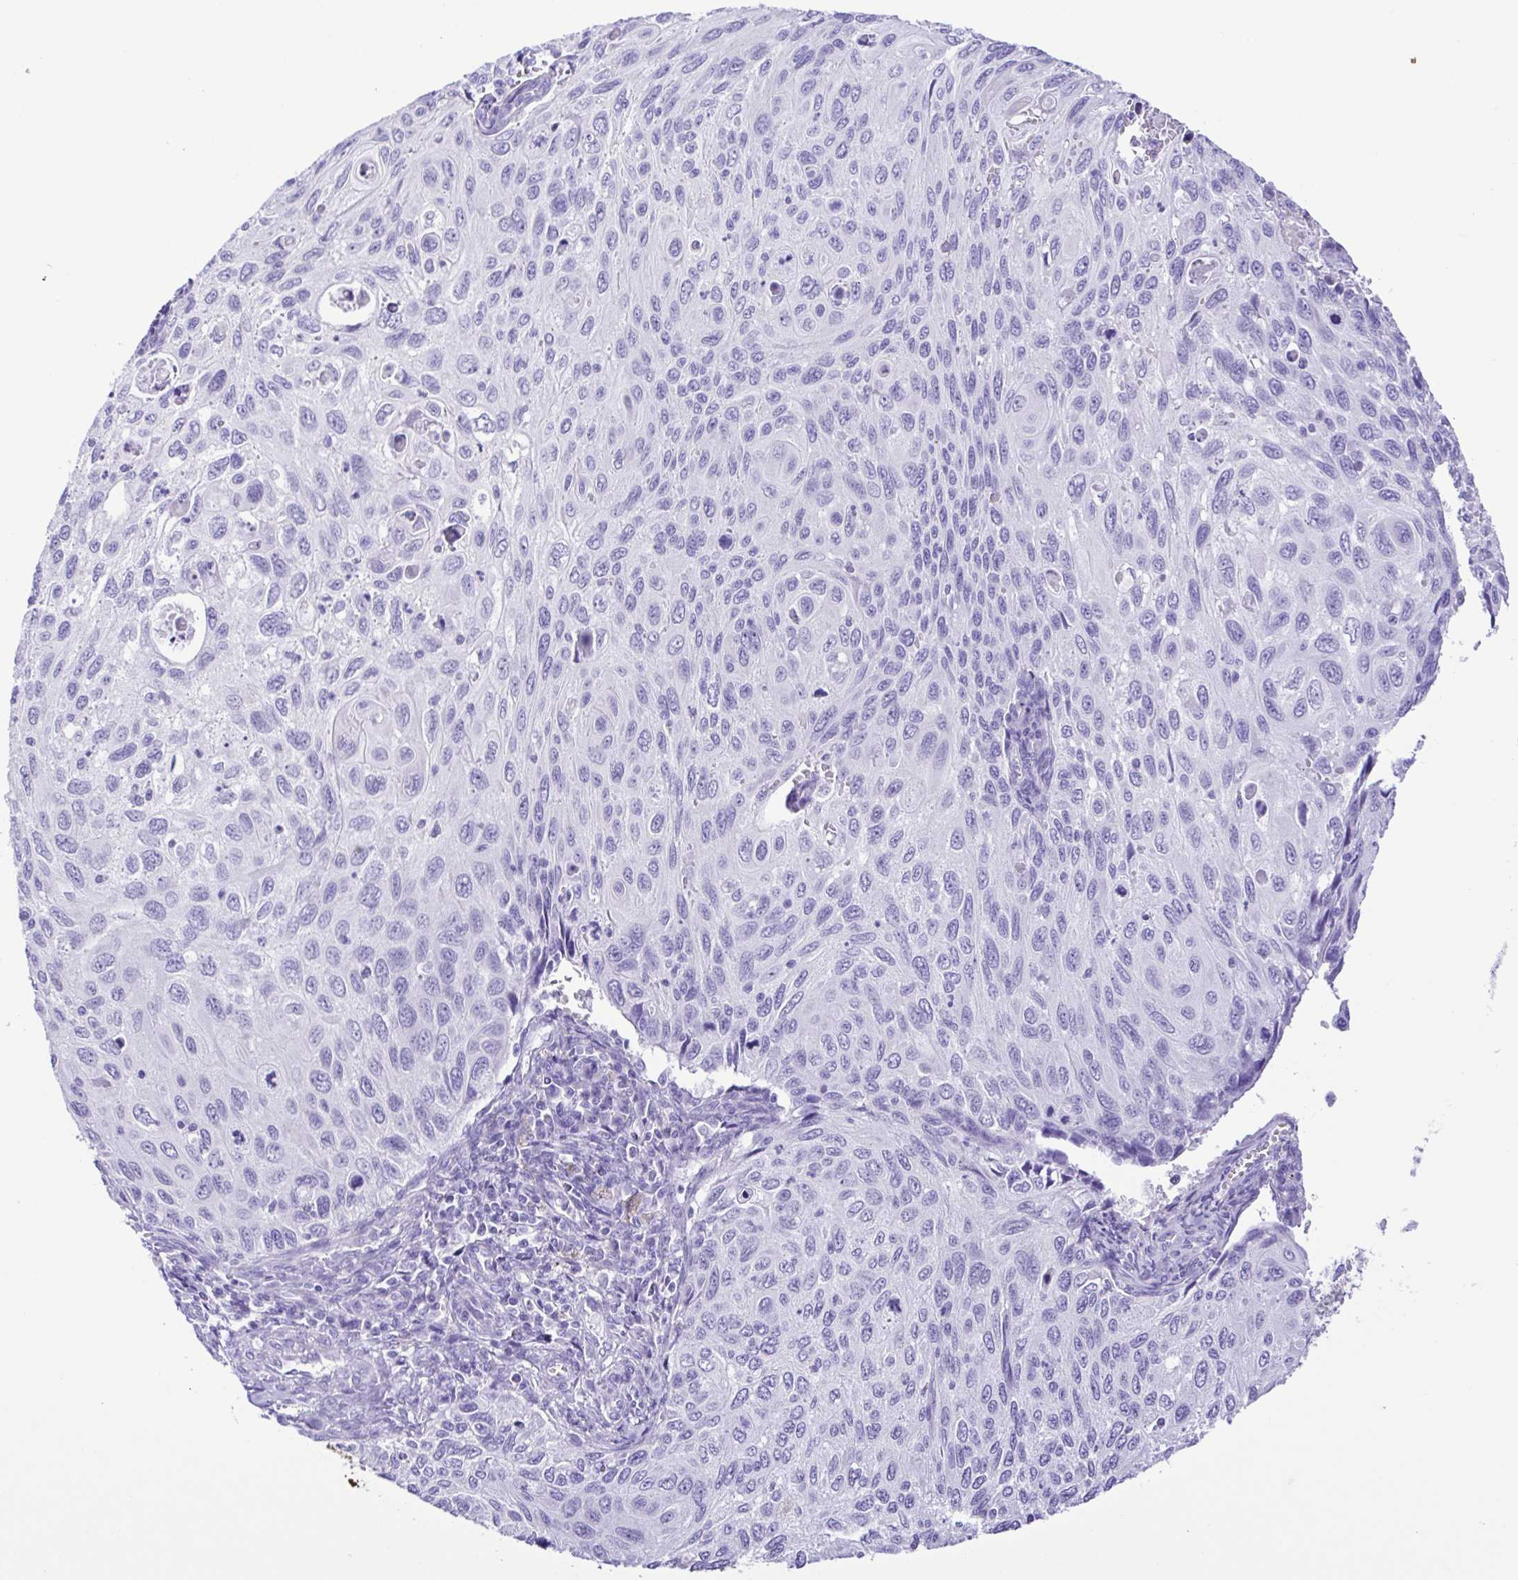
{"staining": {"intensity": "negative", "quantity": "none", "location": "none"}, "tissue": "cervical cancer", "cell_type": "Tumor cells", "image_type": "cancer", "snomed": [{"axis": "morphology", "description": "Squamous cell carcinoma, NOS"}, {"axis": "topography", "description": "Cervix"}], "caption": "The micrograph demonstrates no staining of tumor cells in cervical cancer.", "gene": "CASP14", "patient": {"sex": "female", "age": 70}}